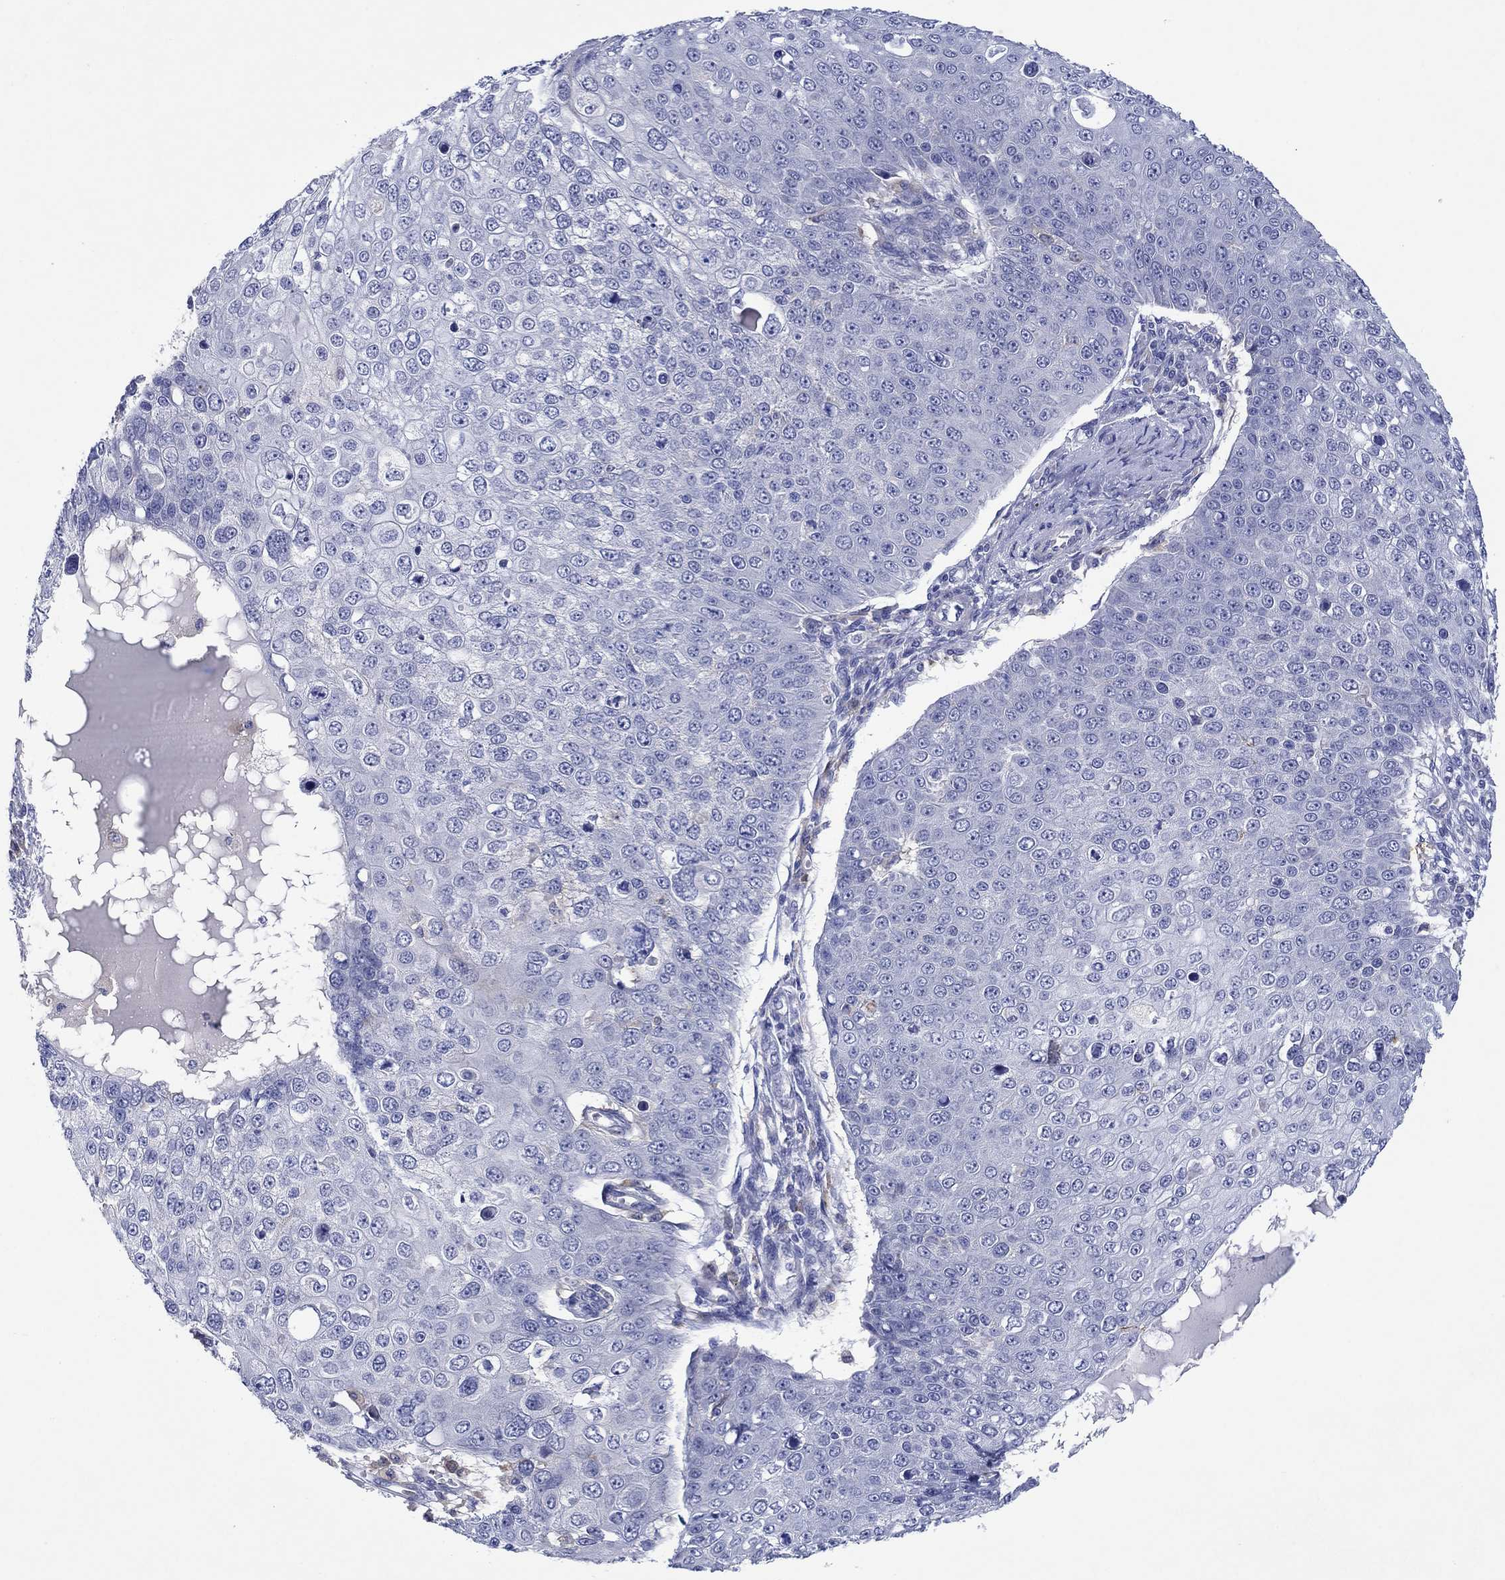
{"staining": {"intensity": "negative", "quantity": "none", "location": "none"}, "tissue": "skin cancer", "cell_type": "Tumor cells", "image_type": "cancer", "snomed": [{"axis": "morphology", "description": "Squamous cell carcinoma, NOS"}, {"axis": "topography", "description": "Skin"}], "caption": "IHC image of human skin cancer (squamous cell carcinoma) stained for a protein (brown), which shows no staining in tumor cells. The staining is performed using DAB brown chromogen with nuclei counter-stained in using hematoxylin.", "gene": "HDC", "patient": {"sex": "male", "age": 71}}